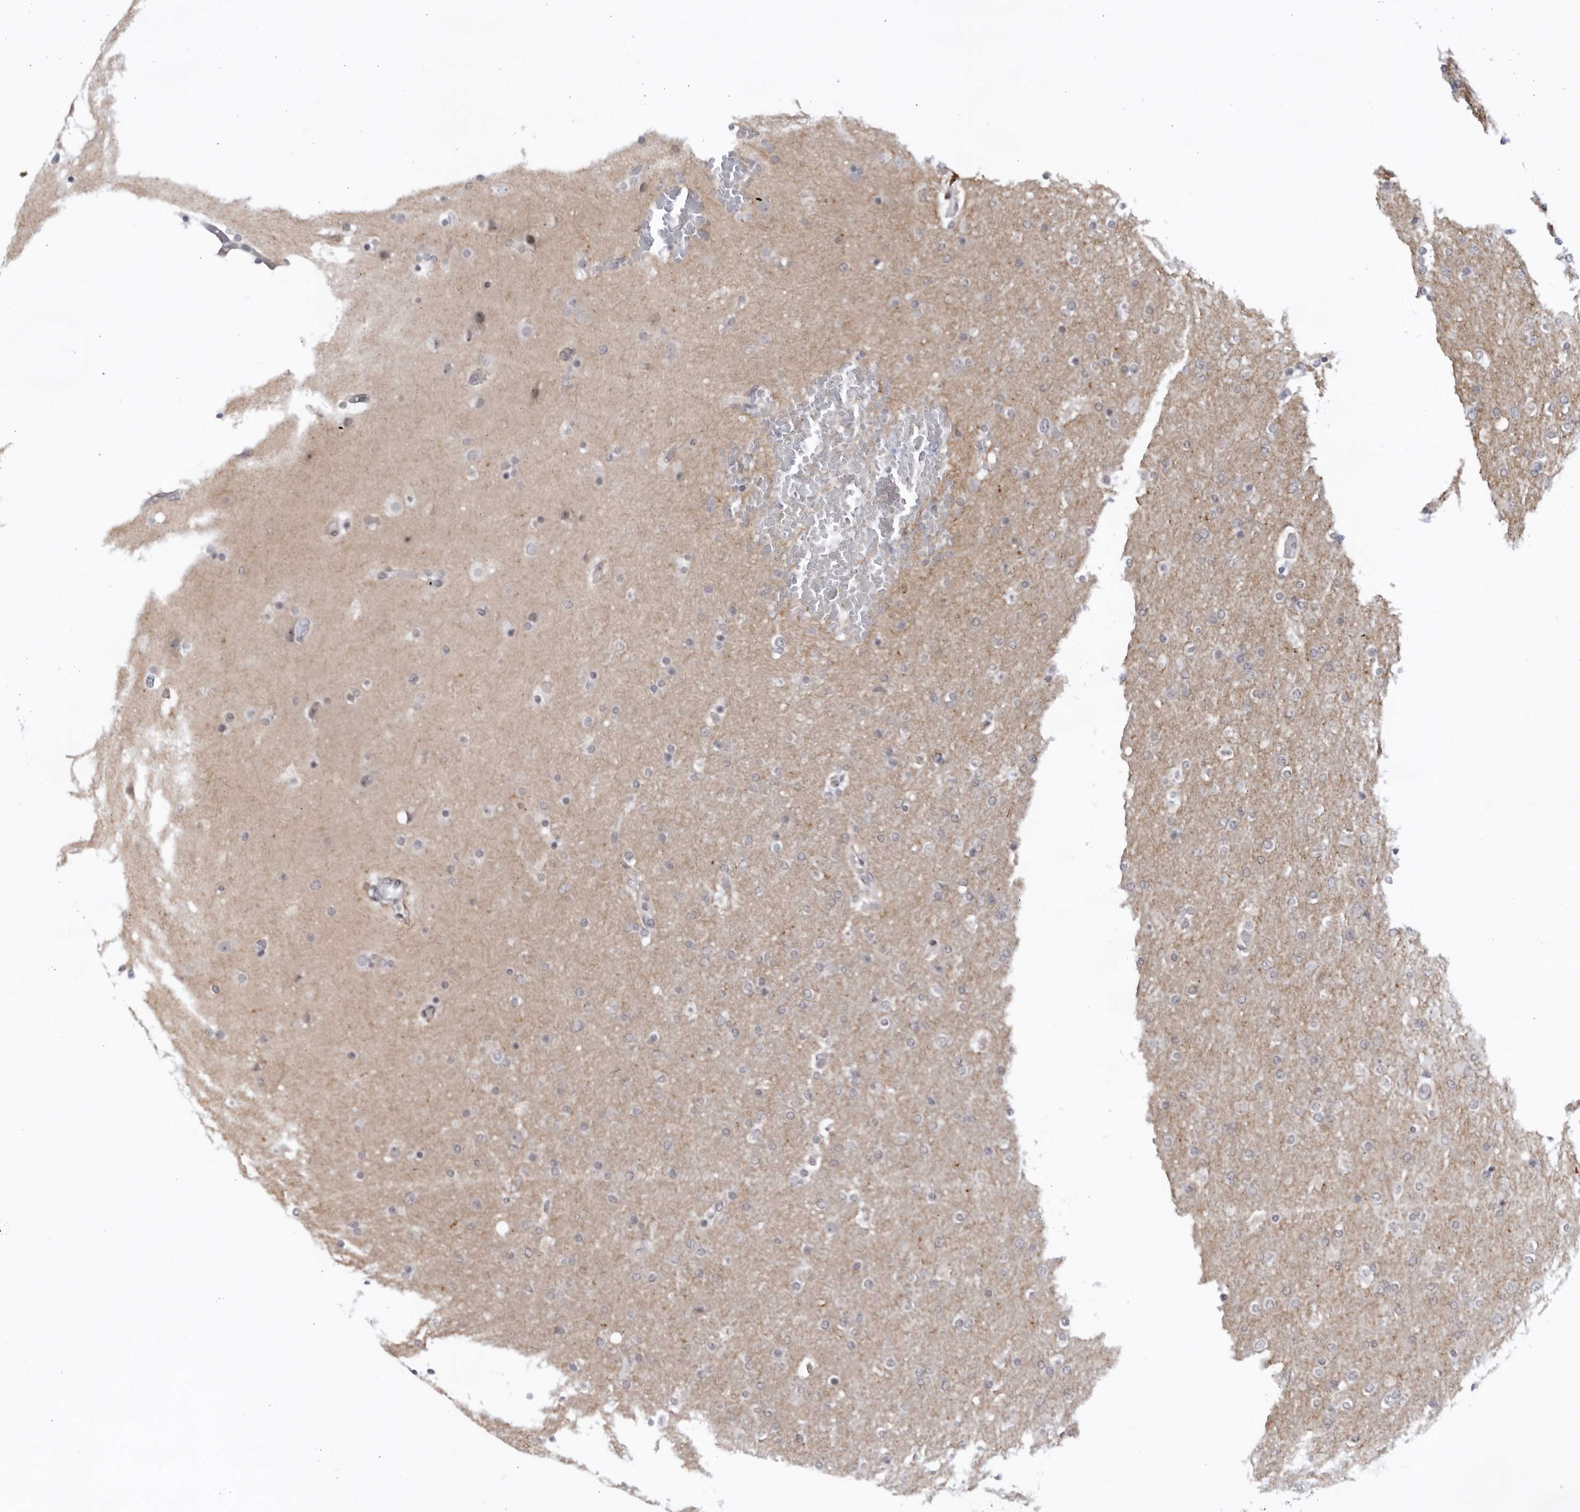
{"staining": {"intensity": "negative", "quantity": "none", "location": "none"}, "tissue": "glioma", "cell_type": "Tumor cells", "image_type": "cancer", "snomed": [{"axis": "morphology", "description": "Glioma, malignant, High grade"}, {"axis": "topography", "description": "Cerebral cortex"}], "caption": "This histopathology image is of glioma stained with IHC to label a protein in brown with the nuclei are counter-stained blue. There is no expression in tumor cells.", "gene": "ITGB3BP", "patient": {"sex": "female", "age": 36}}